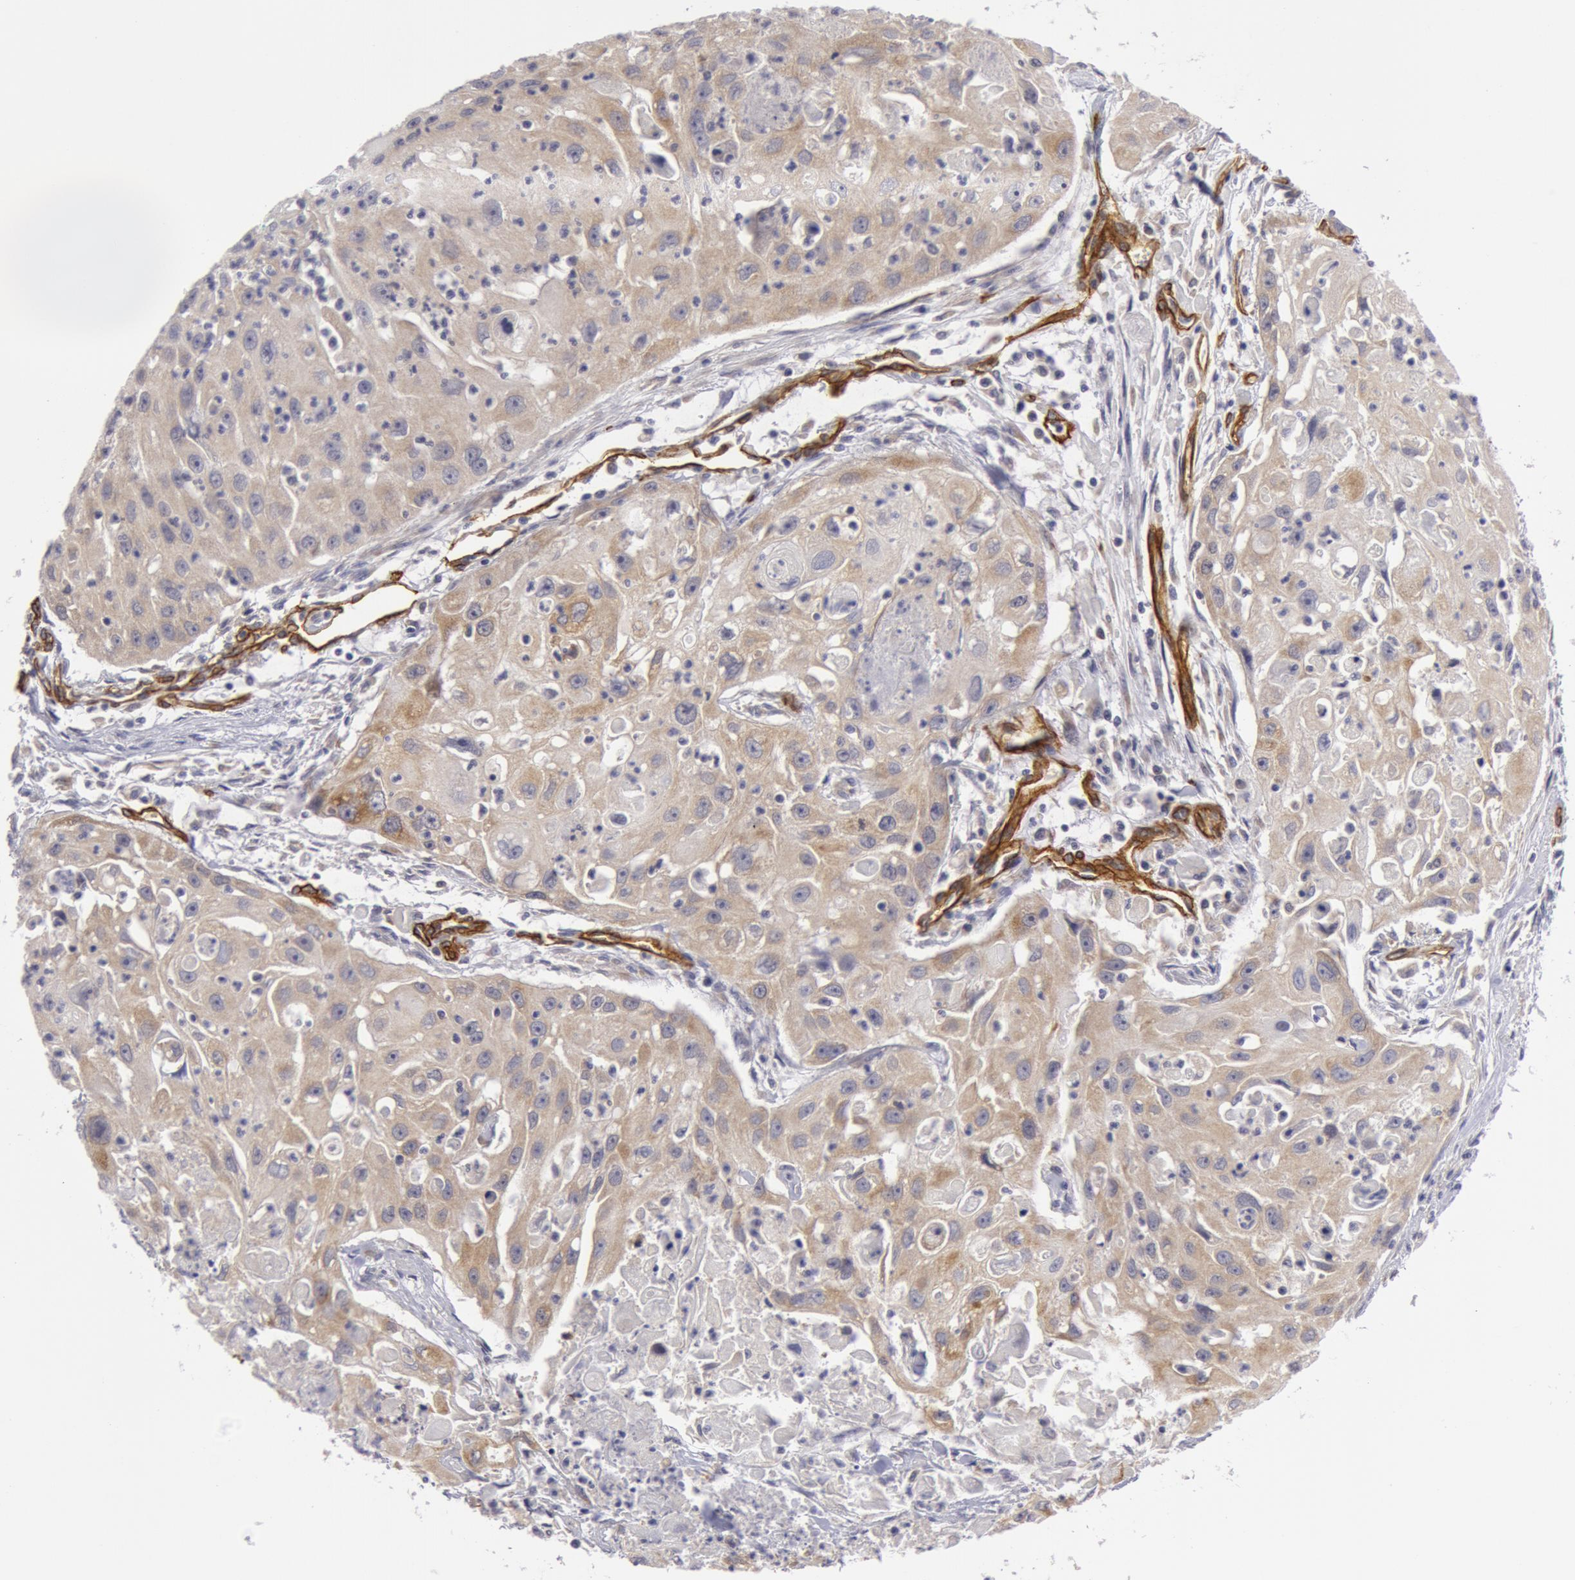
{"staining": {"intensity": "moderate", "quantity": "<25%", "location": "cytoplasmic/membranous"}, "tissue": "head and neck cancer", "cell_type": "Tumor cells", "image_type": "cancer", "snomed": [{"axis": "morphology", "description": "Squamous cell carcinoma, NOS"}, {"axis": "topography", "description": "Head-Neck"}], "caption": "About <25% of tumor cells in human head and neck cancer demonstrate moderate cytoplasmic/membranous protein positivity as visualized by brown immunohistochemical staining.", "gene": "IL23A", "patient": {"sex": "male", "age": 64}}